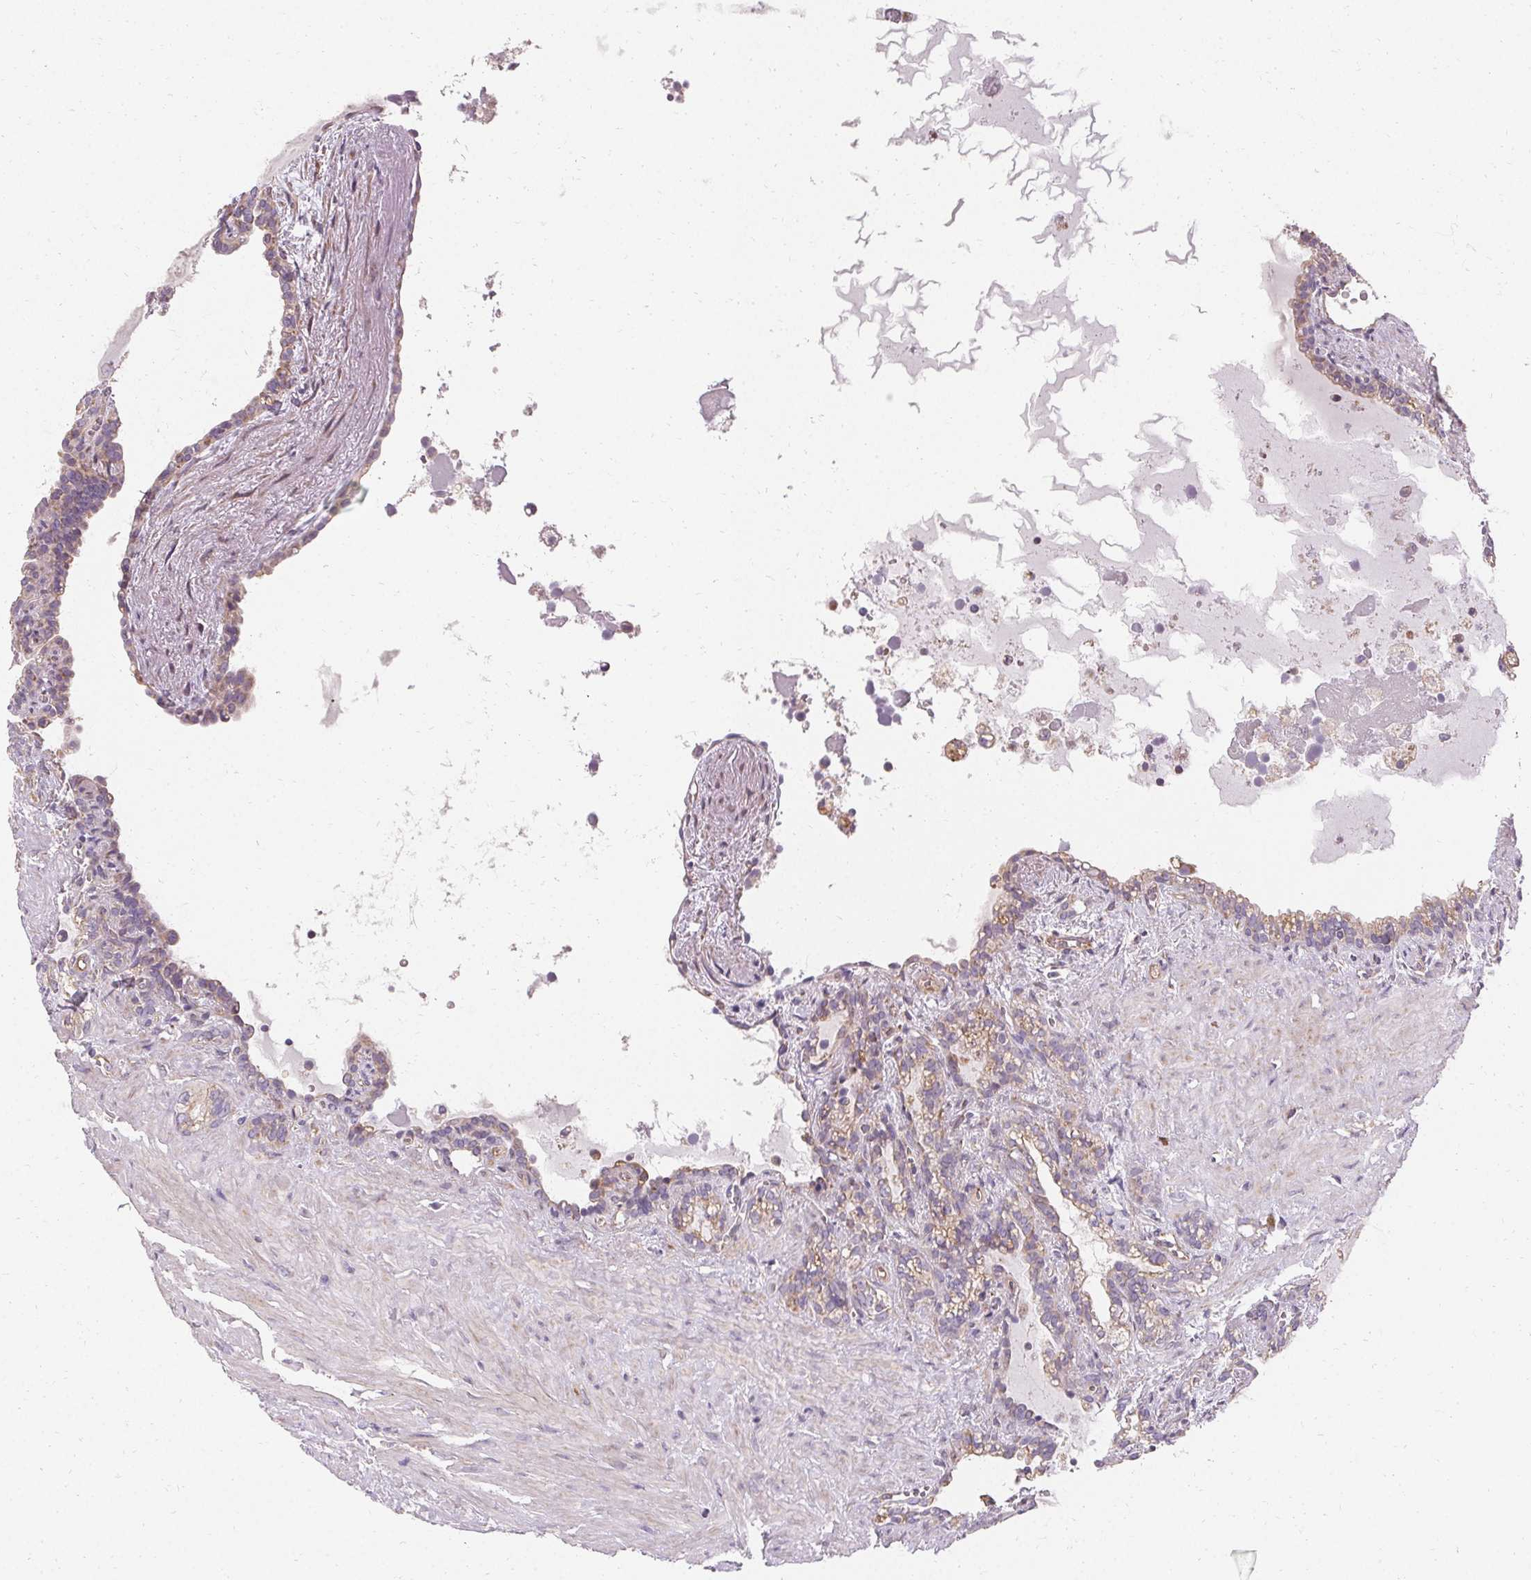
{"staining": {"intensity": "weak", "quantity": "<25%", "location": "cytoplasmic/membranous"}, "tissue": "seminal vesicle", "cell_type": "Glandular cells", "image_type": "normal", "snomed": [{"axis": "morphology", "description": "Normal tissue, NOS"}, {"axis": "topography", "description": "Seminal veicle"}], "caption": "This is an immunohistochemistry (IHC) image of normal human seminal vesicle. There is no positivity in glandular cells.", "gene": "APLP1", "patient": {"sex": "male", "age": 76}}